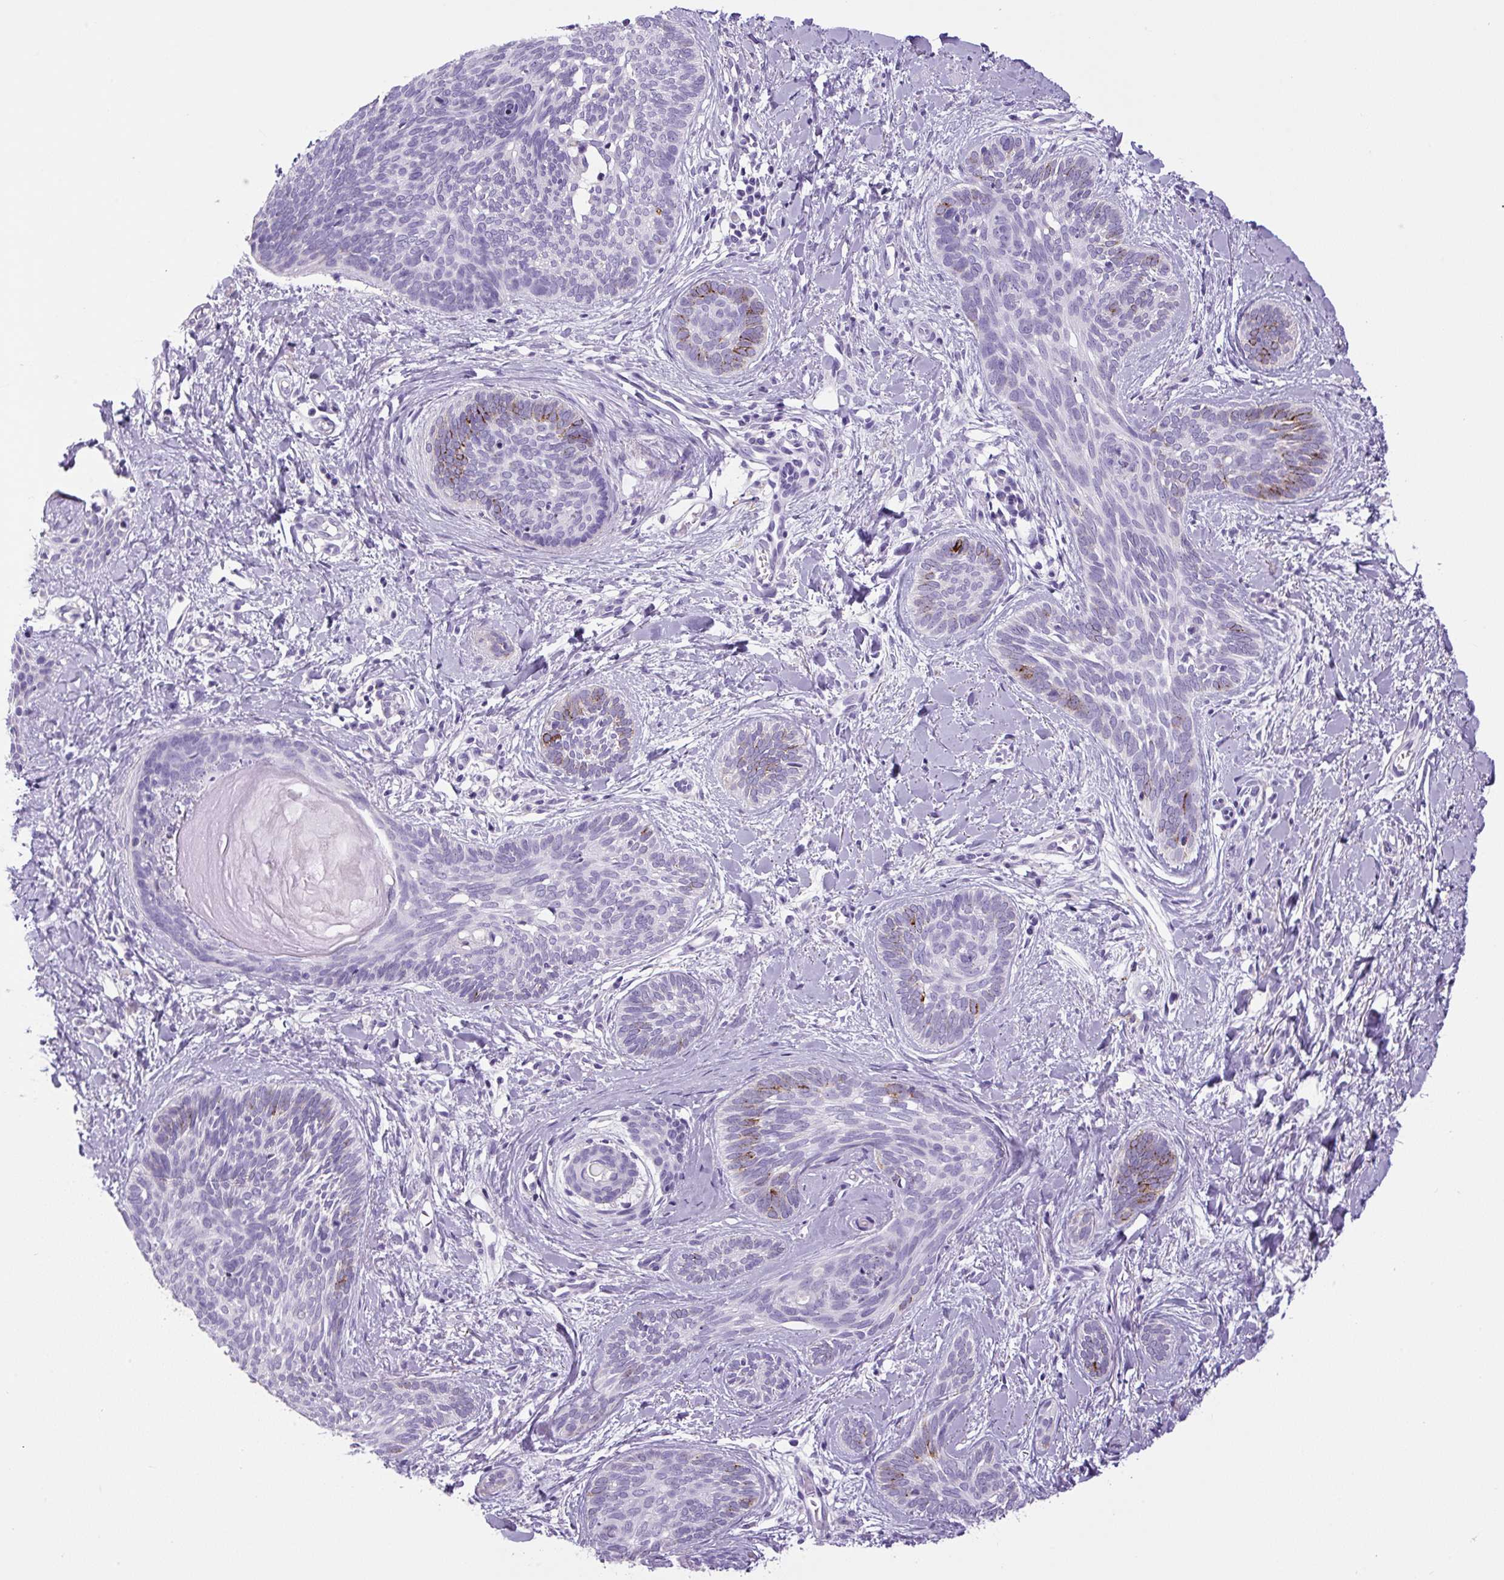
{"staining": {"intensity": "strong", "quantity": "25%-75%", "location": "cytoplasmic/membranous"}, "tissue": "skin cancer", "cell_type": "Tumor cells", "image_type": "cancer", "snomed": [{"axis": "morphology", "description": "Basal cell carcinoma"}, {"axis": "topography", "description": "Skin"}], "caption": "A brown stain shows strong cytoplasmic/membranous staining of a protein in skin basal cell carcinoma tumor cells. Immunohistochemistry (ihc) stains the protein in brown and the nuclei are stained blue.", "gene": "CHGA", "patient": {"sex": "female", "age": 81}}